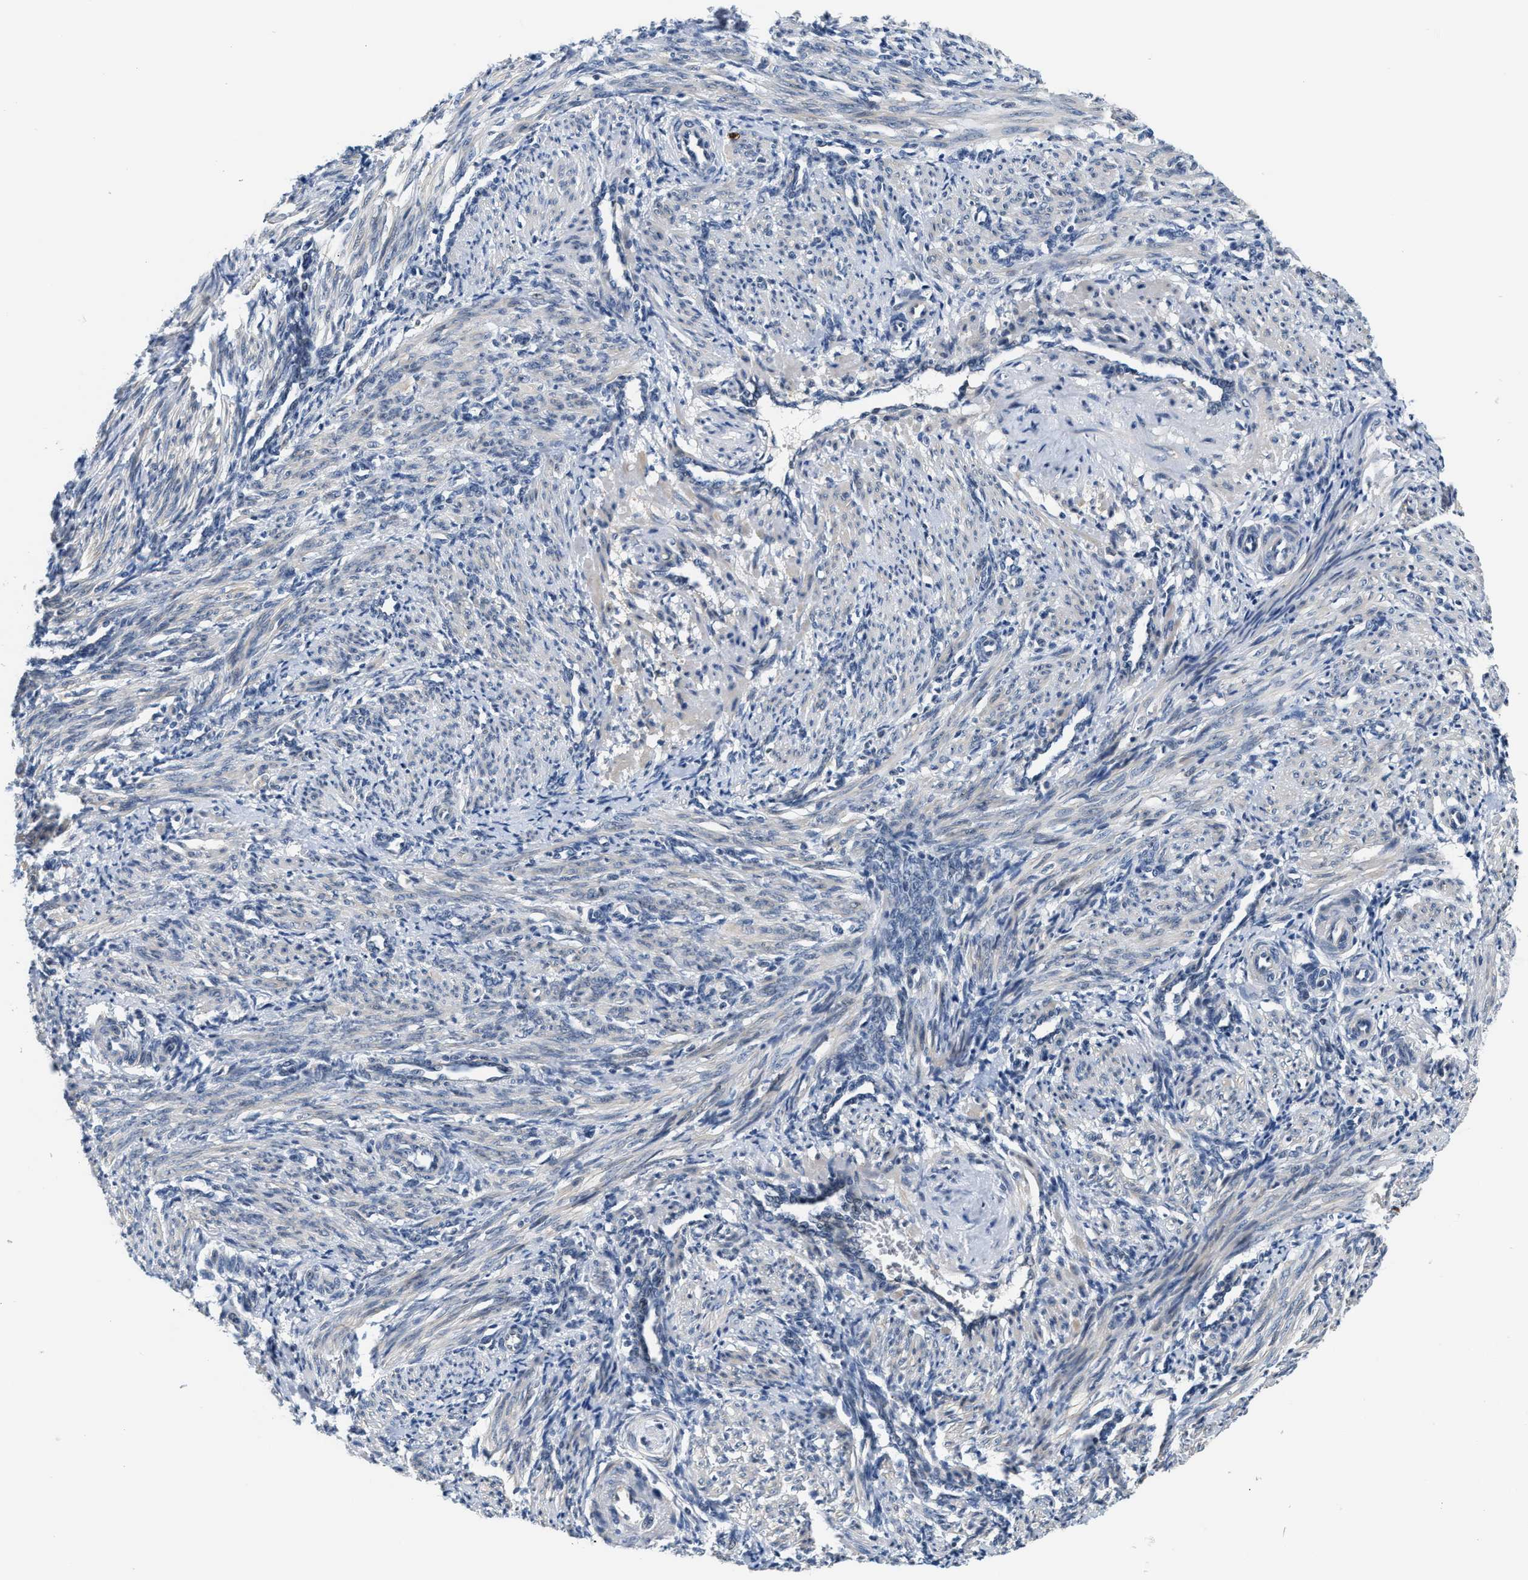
{"staining": {"intensity": "weak", "quantity": "<25%", "location": "cytoplasmic/membranous"}, "tissue": "smooth muscle", "cell_type": "Smooth muscle cells", "image_type": "normal", "snomed": [{"axis": "morphology", "description": "Normal tissue, NOS"}, {"axis": "topography", "description": "Endometrium"}], "caption": "DAB (3,3'-diaminobenzidine) immunohistochemical staining of unremarkable human smooth muscle displays no significant positivity in smooth muscle cells.", "gene": "CLGN", "patient": {"sex": "female", "age": 33}}